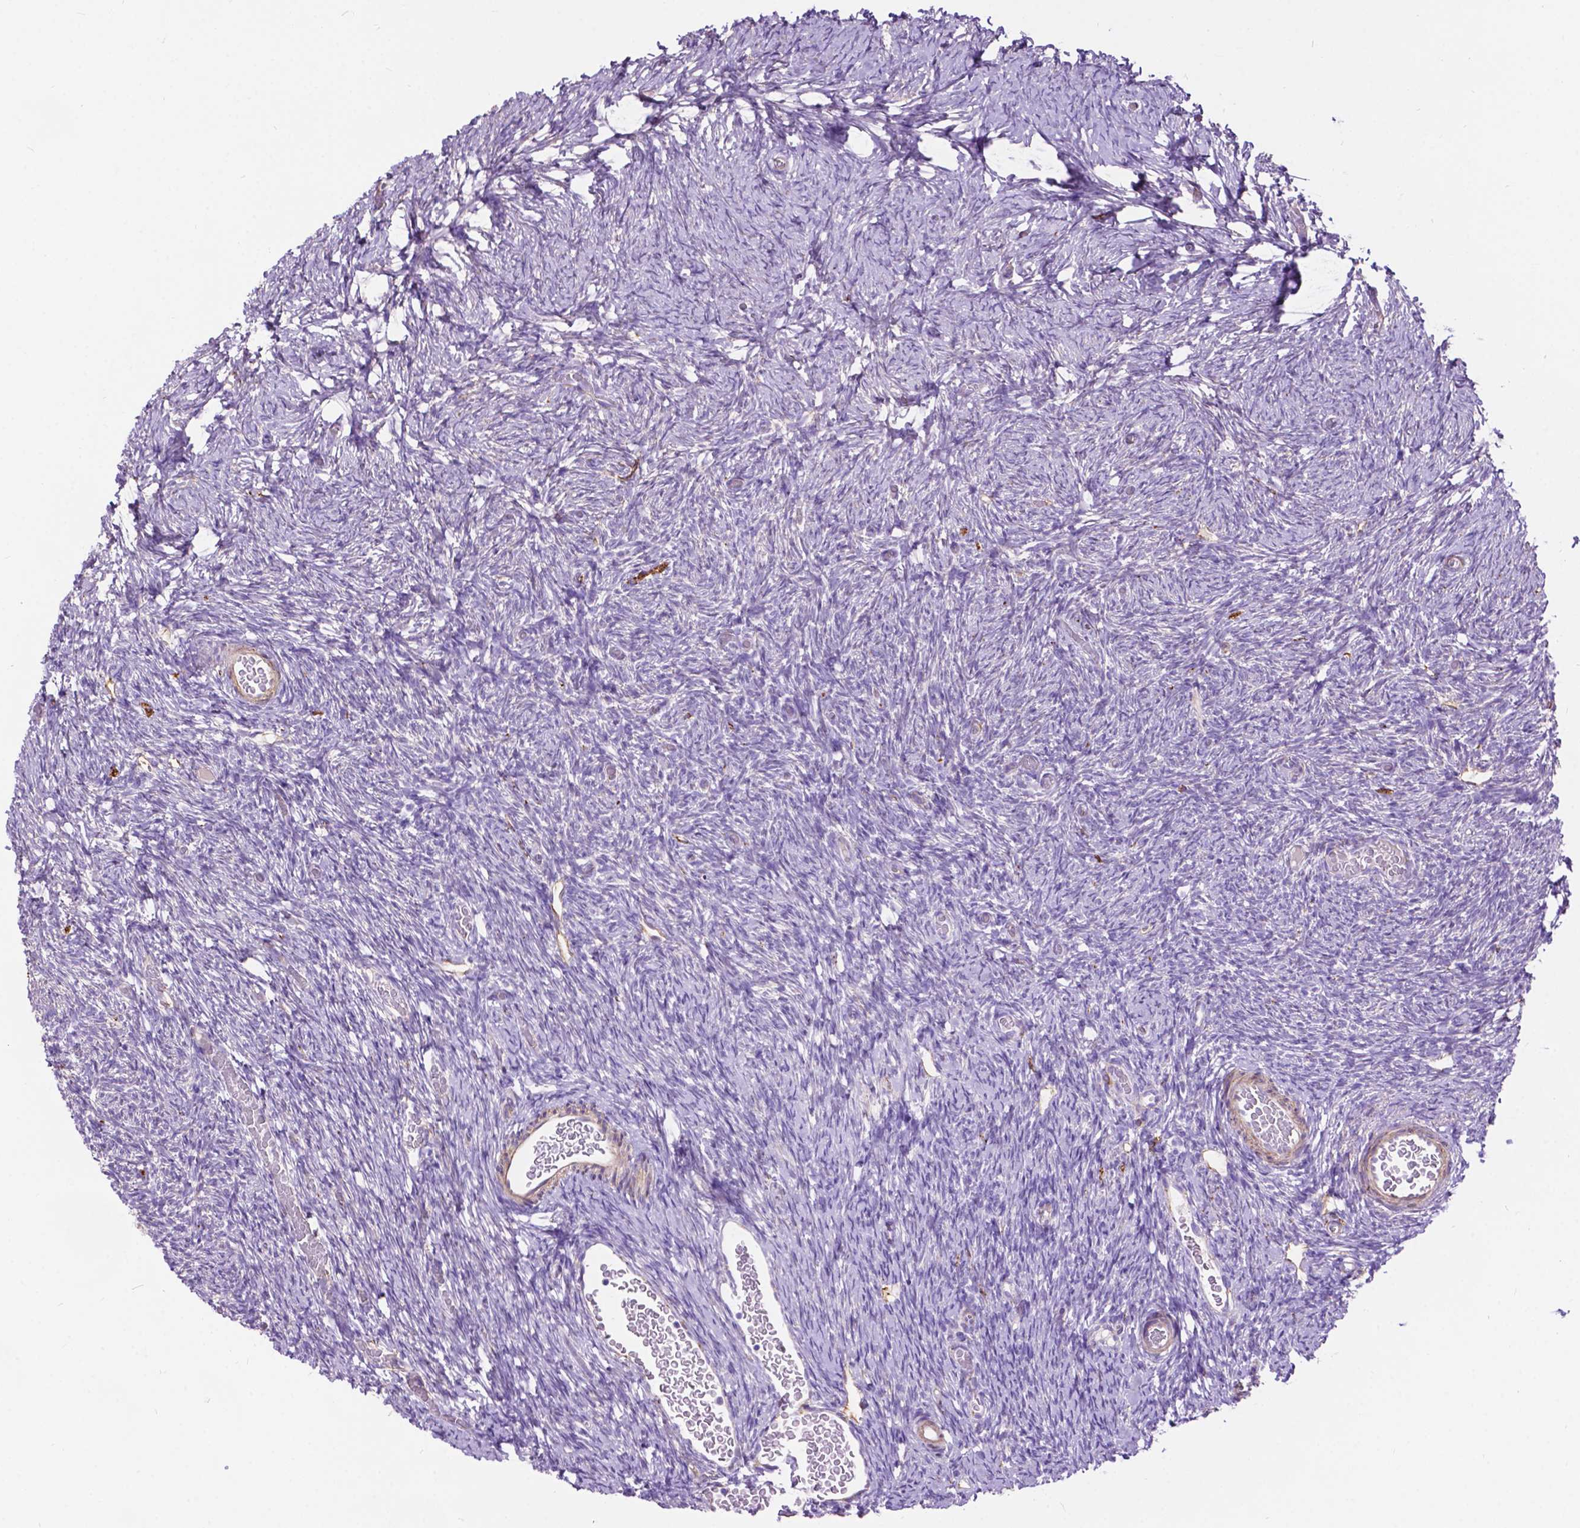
{"staining": {"intensity": "negative", "quantity": "none", "location": "none"}, "tissue": "ovary", "cell_type": "Follicle cells", "image_type": "normal", "snomed": [{"axis": "morphology", "description": "Normal tissue, NOS"}, {"axis": "topography", "description": "Ovary"}], "caption": "IHC micrograph of normal ovary stained for a protein (brown), which reveals no positivity in follicle cells. The staining was performed using DAB to visualize the protein expression in brown, while the nuclei were stained in blue with hematoxylin (Magnification: 20x).", "gene": "PCDHA12", "patient": {"sex": "female", "age": 39}}